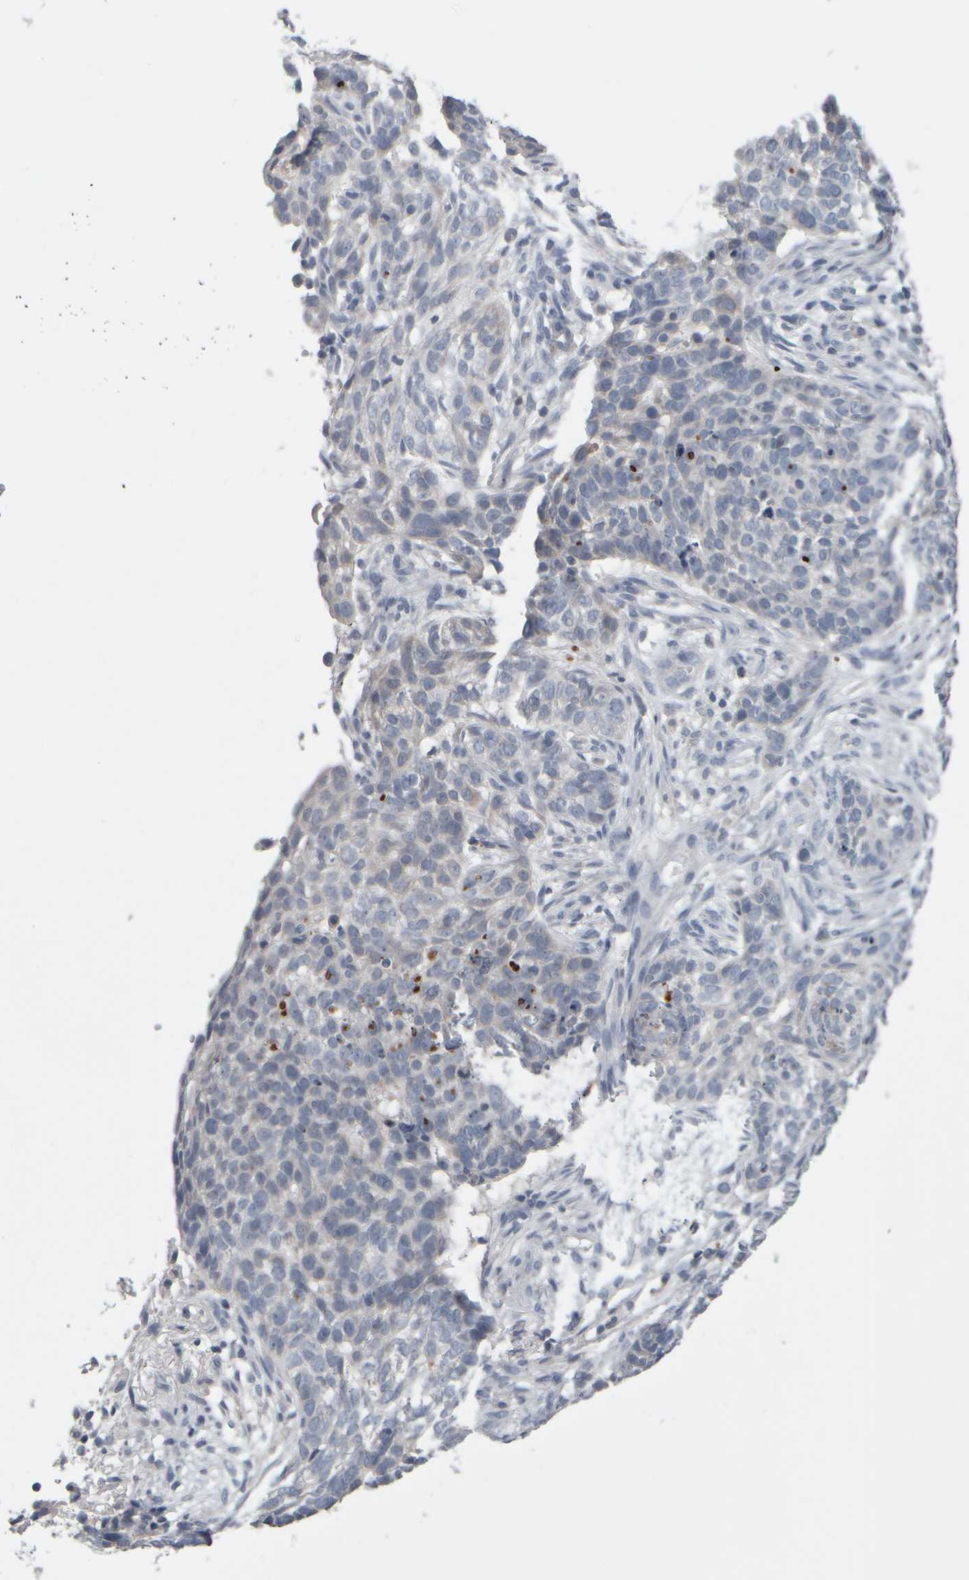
{"staining": {"intensity": "negative", "quantity": "none", "location": "none"}, "tissue": "skin cancer", "cell_type": "Tumor cells", "image_type": "cancer", "snomed": [{"axis": "morphology", "description": "Basal cell carcinoma"}, {"axis": "topography", "description": "Skin"}], "caption": "Human skin basal cell carcinoma stained for a protein using immunohistochemistry (IHC) demonstrates no staining in tumor cells.", "gene": "EPHX2", "patient": {"sex": "male", "age": 85}}